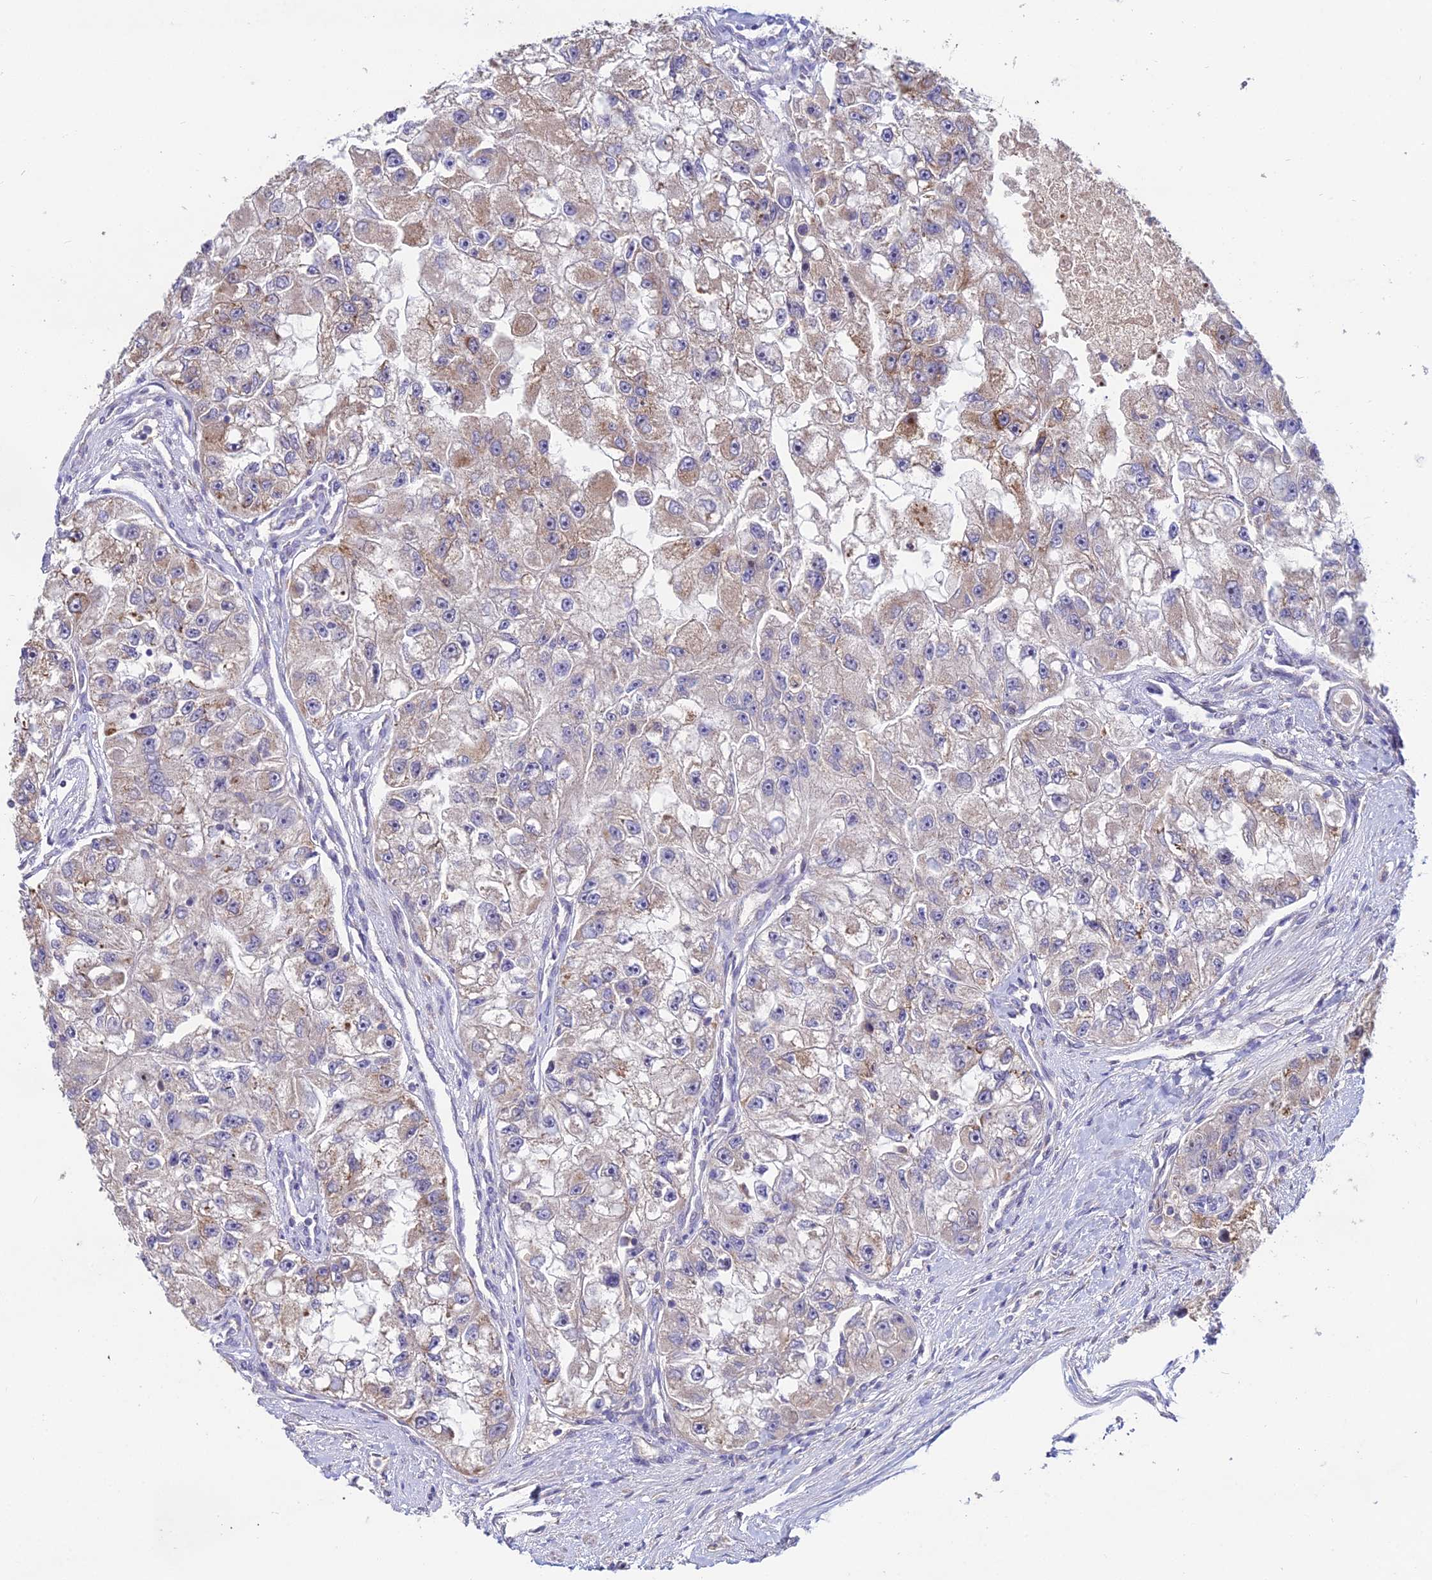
{"staining": {"intensity": "moderate", "quantity": "25%-75%", "location": "cytoplasmic/membranous"}, "tissue": "renal cancer", "cell_type": "Tumor cells", "image_type": "cancer", "snomed": [{"axis": "morphology", "description": "Adenocarcinoma, NOS"}, {"axis": "topography", "description": "Kidney"}], "caption": "A medium amount of moderate cytoplasmic/membranous staining is present in approximately 25%-75% of tumor cells in renal adenocarcinoma tissue.", "gene": "WDR43", "patient": {"sex": "male", "age": 63}}